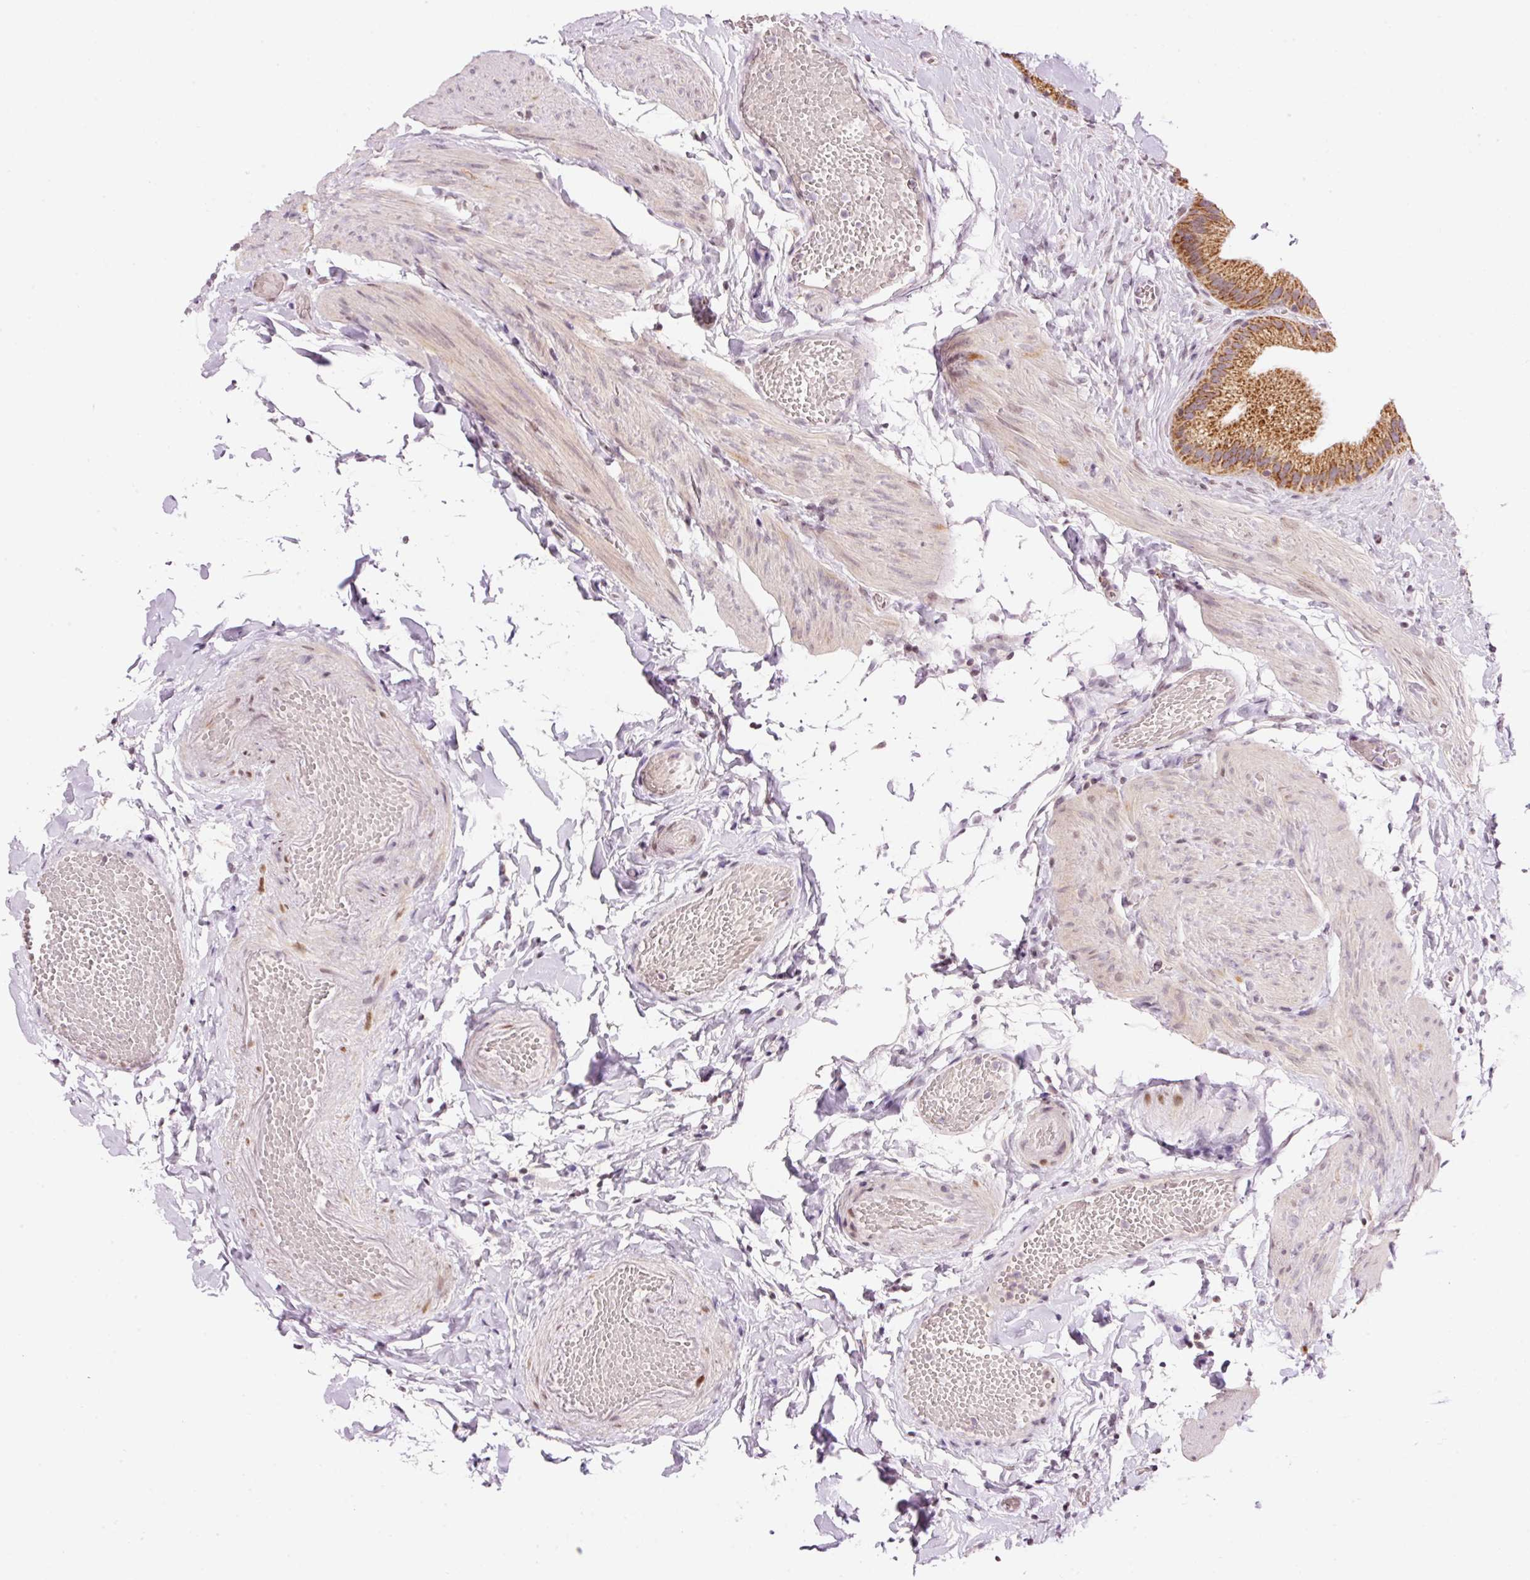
{"staining": {"intensity": "moderate", "quantity": ">75%", "location": "cytoplasmic/membranous"}, "tissue": "gallbladder", "cell_type": "Glandular cells", "image_type": "normal", "snomed": [{"axis": "morphology", "description": "Normal tissue, NOS"}, {"axis": "topography", "description": "Gallbladder"}], "caption": "IHC of unremarkable gallbladder displays medium levels of moderate cytoplasmic/membranous positivity in approximately >75% of glandular cells.", "gene": "ABHD11", "patient": {"sex": "female", "age": 63}}